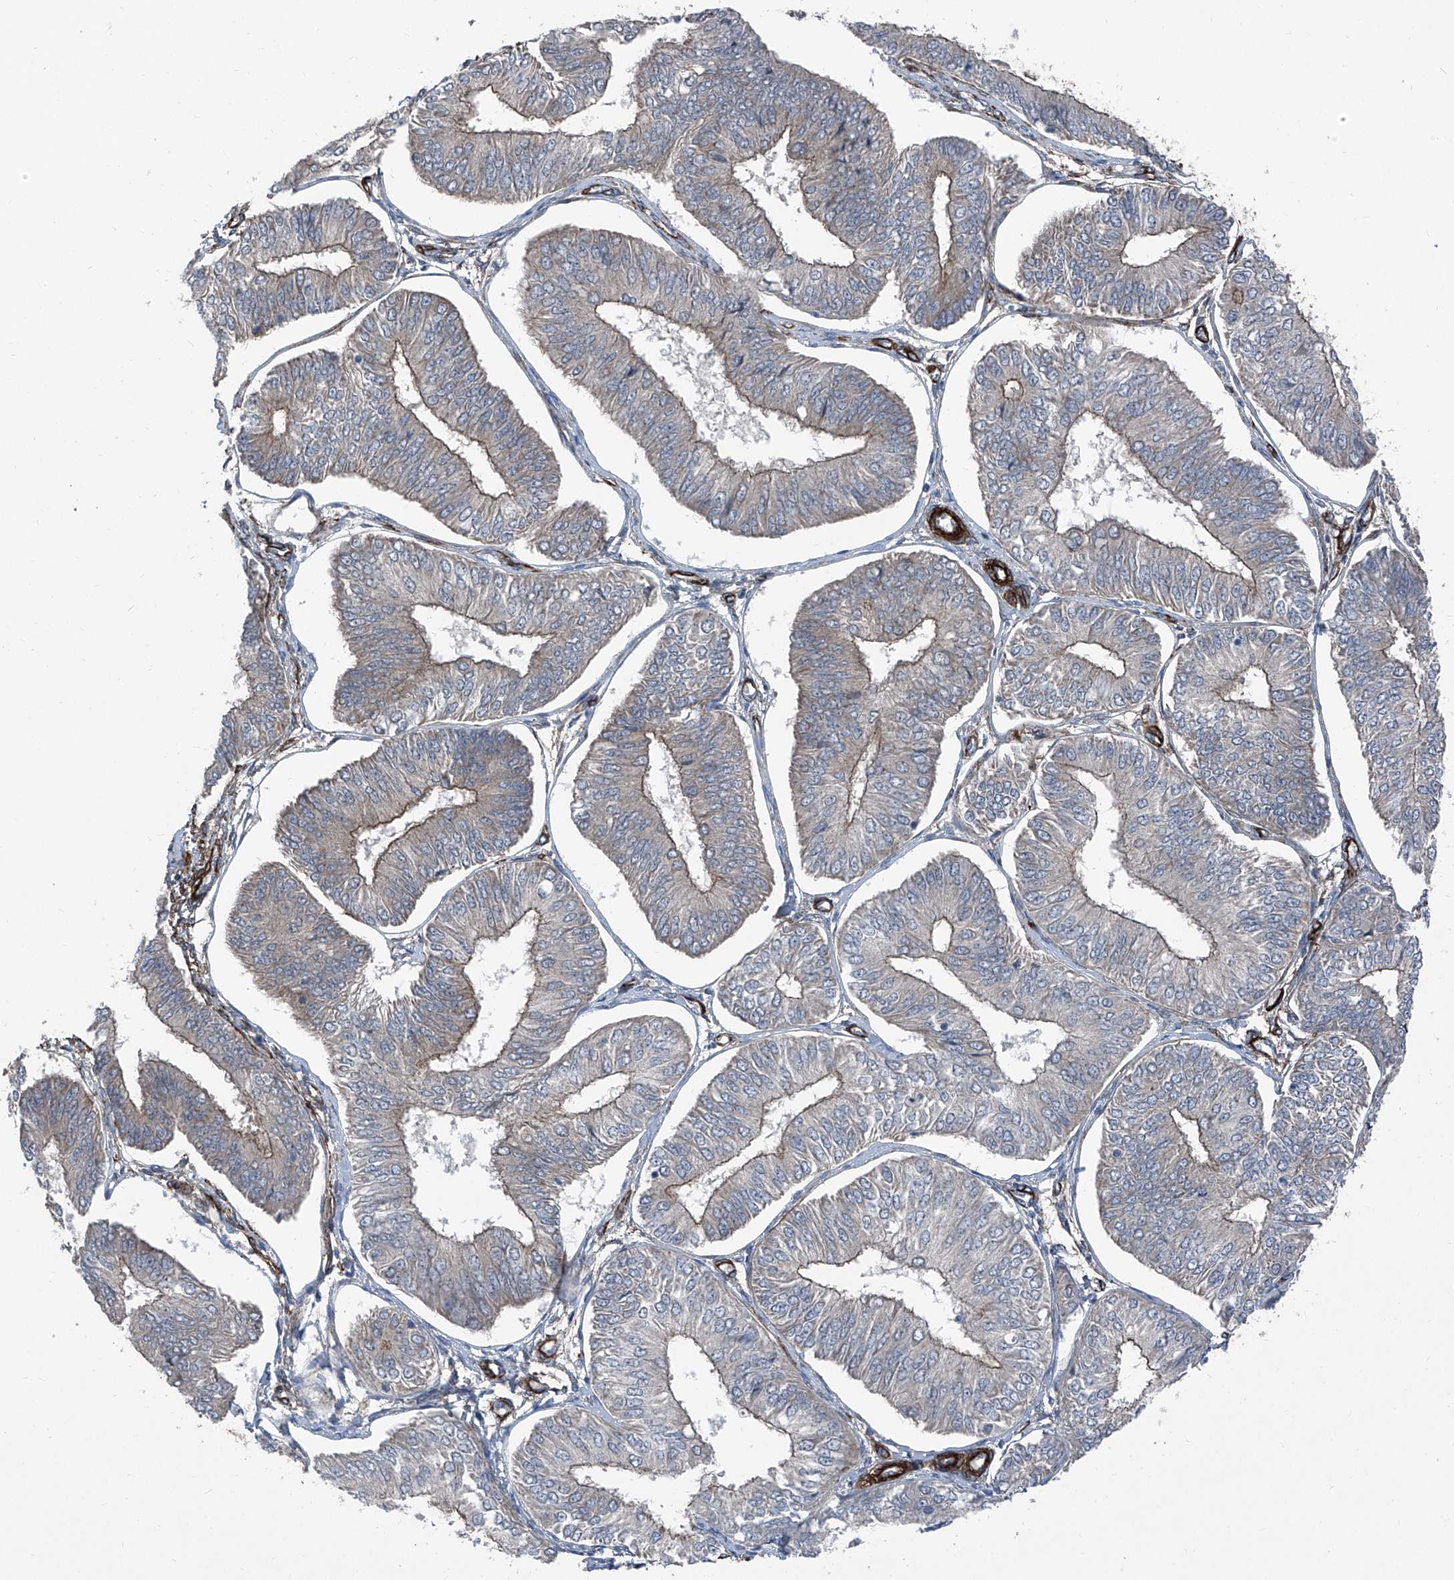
{"staining": {"intensity": "weak", "quantity": "<25%", "location": "cytoplasmic/membranous"}, "tissue": "endometrial cancer", "cell_type": "Tumor cells", "image_type": "cancer", "snomed": [{"axis": "morphology", "description": "Adenocarcinoma, NOS"}, {"axis": "topography", "description": "Endometrium"}], "caption": "Immunohistochemistry photomicrograph of endometrial cancer (adenocarcinoma) stained for a protein (brown), which reveals no positivity in tumor cells.", "gene": "COA7", "patient": {"sex": "female", "age": 58}}